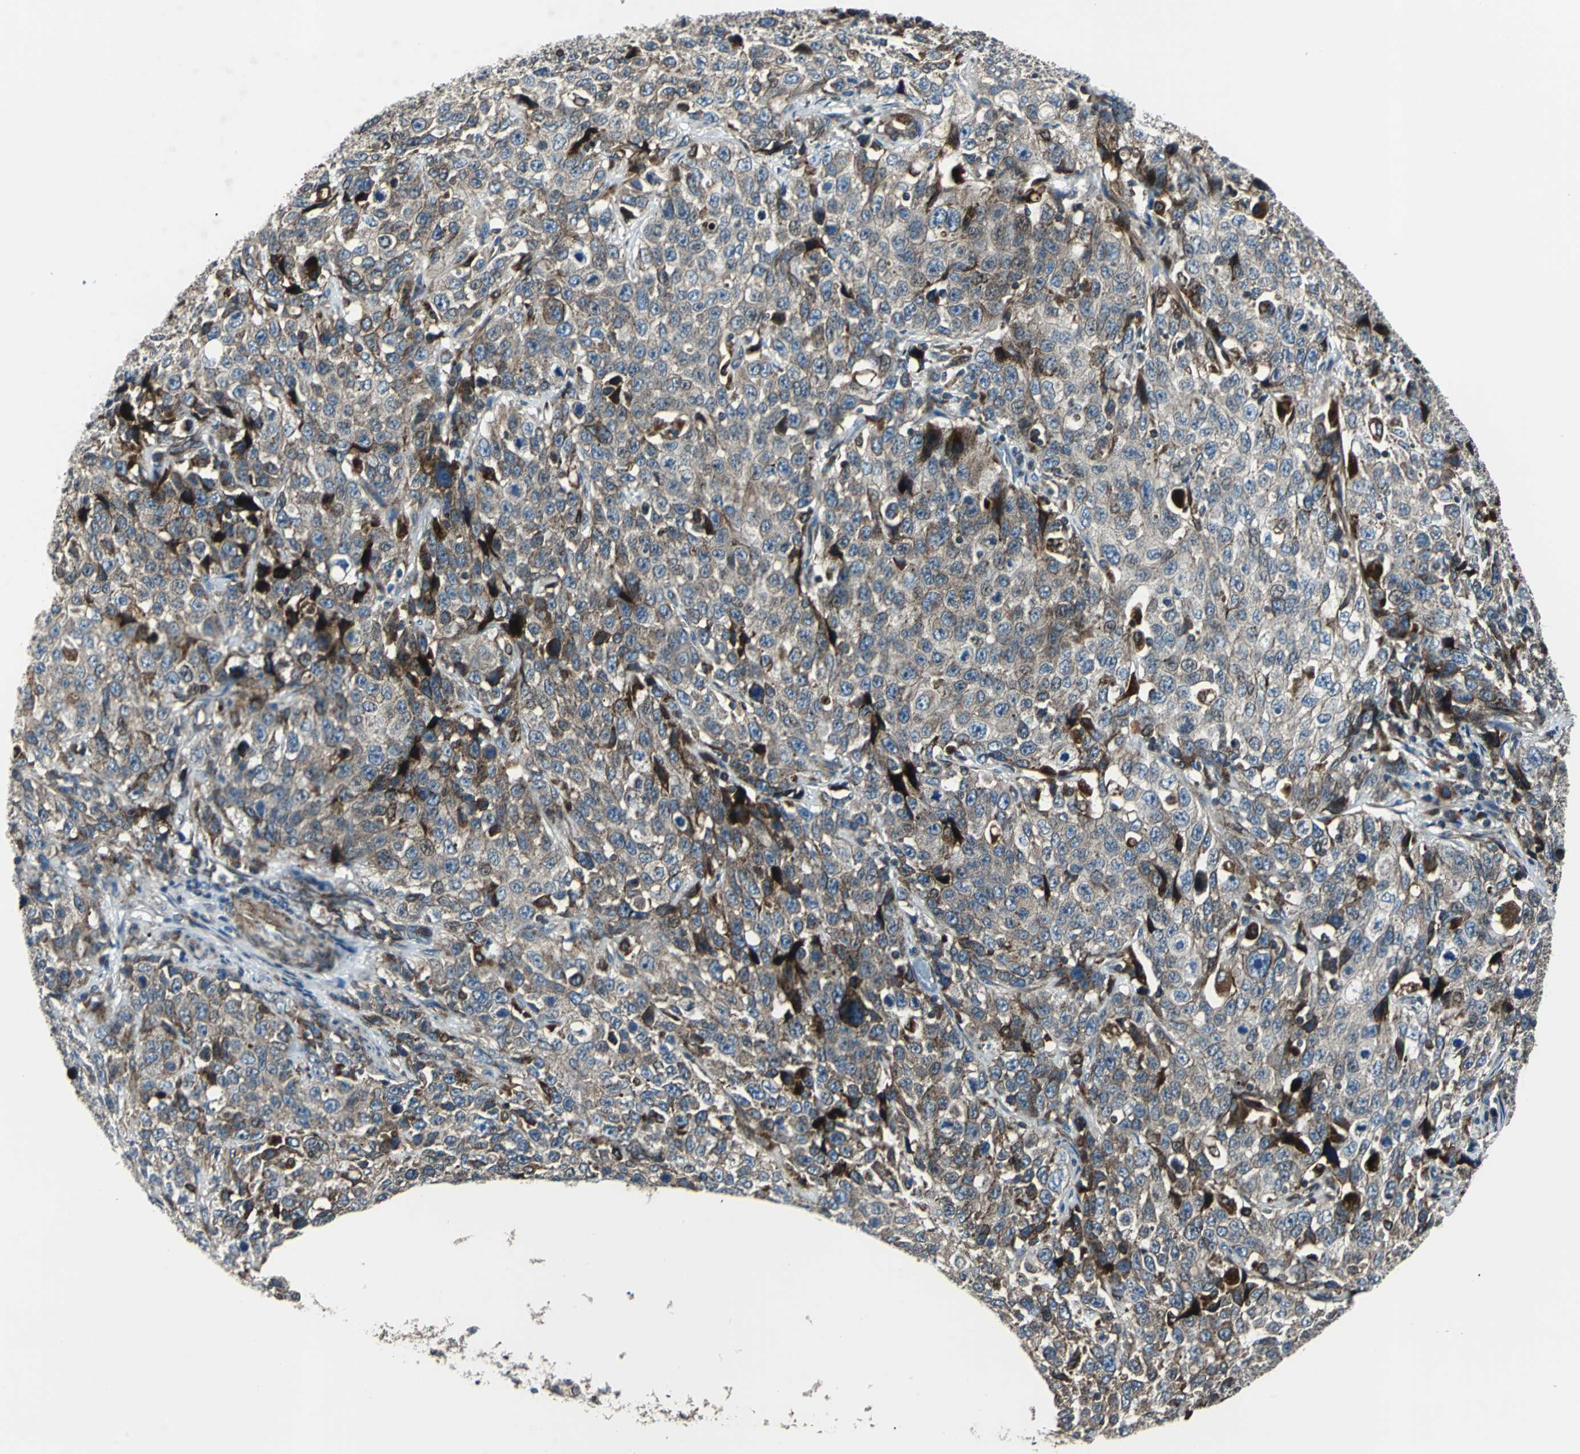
{"staining": {"intensity": "moderate", "quantity": "25%-75%", "location": "cytoplasmic/membranous"}, "tissue": "stomach cancer", "cell_type": "Tumor cells", "image_type": "cancer", "snomed": [{"axis": "morphology", "description": "Normal tissue, NOS"}, {"axis": "morphology", "description": "Adenocarcinoma, NOS"}, {"axis": "topography", "description": "Stomach"}], "caption": "Immunohistochemical staining of adenocarcinoma (stomach) demonstrates medium levels of moderate cytoplasmic/membranous protein expression in approximately 25%-75% of tumor cells.", "gene": "HTATIP2", "patient": {"sex": "male", "age": 48}}